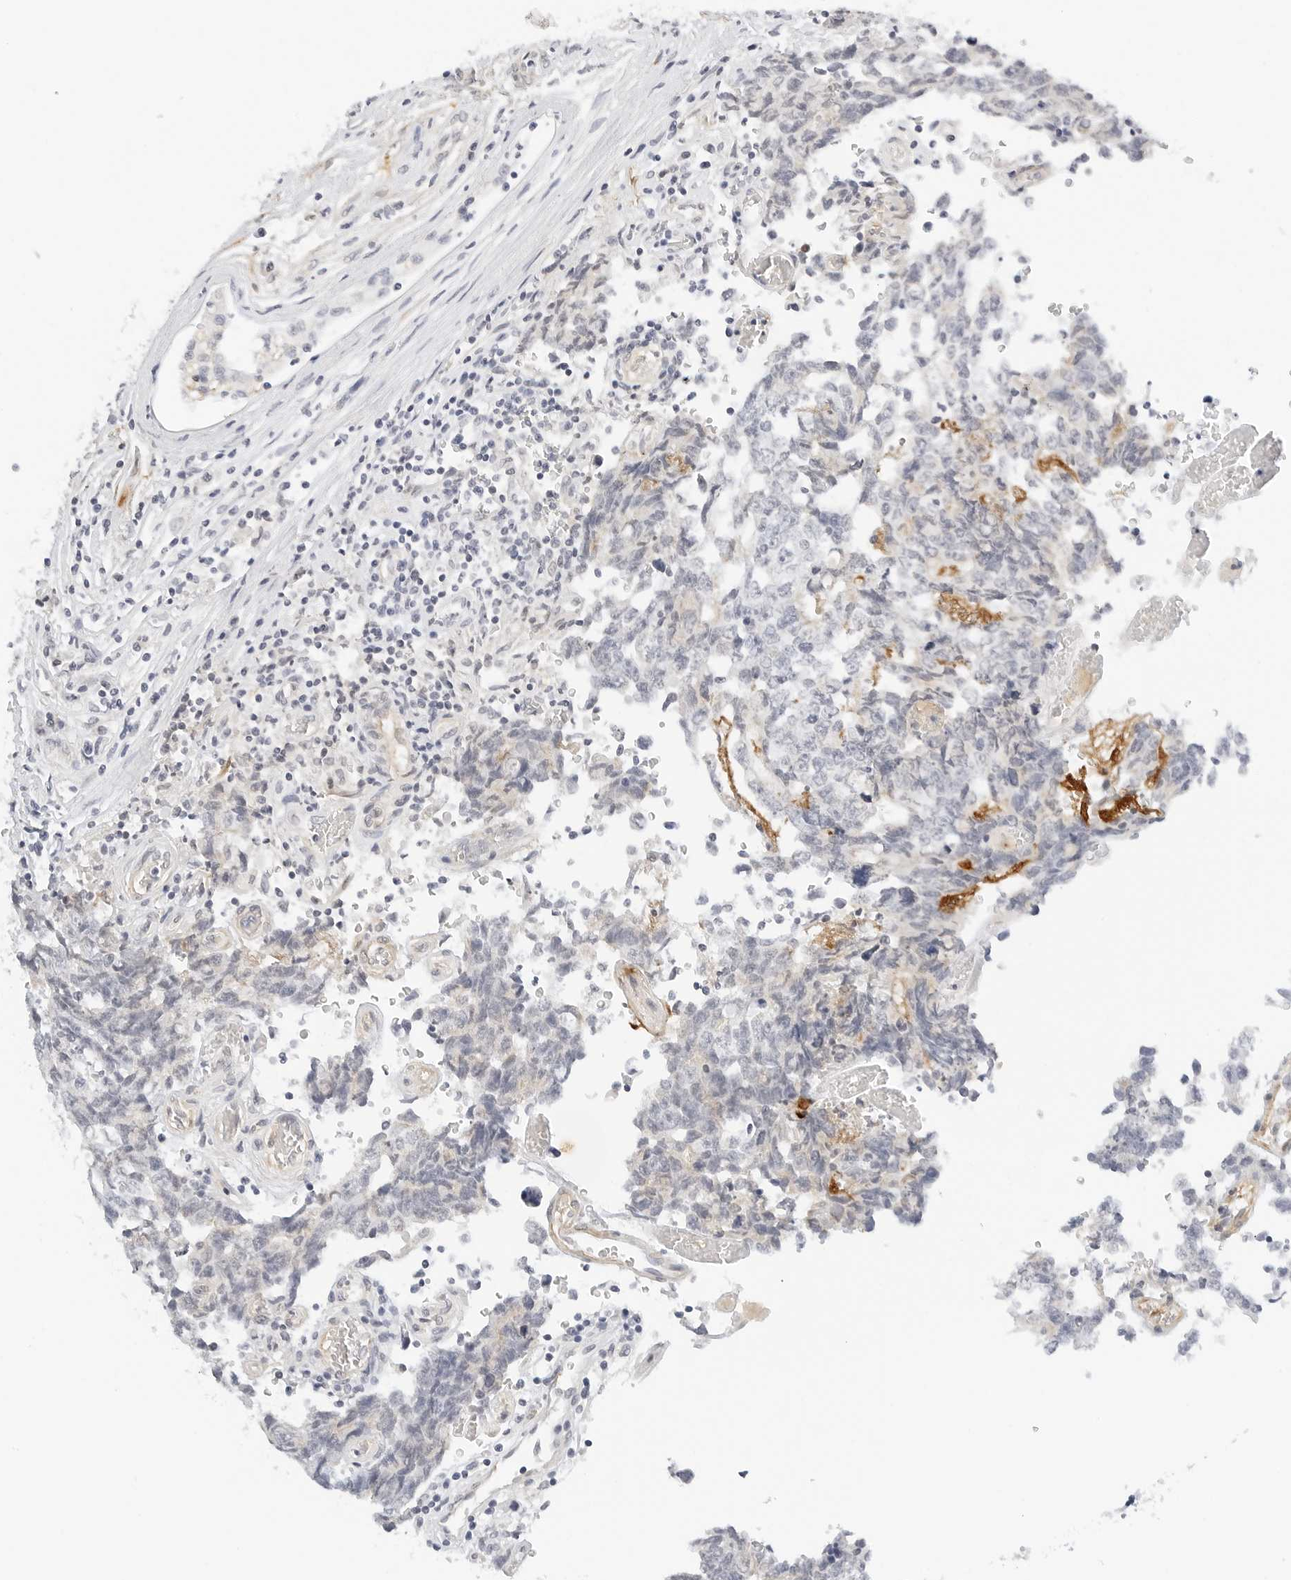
{"staining": {"intensity": "negative", "quantity": "none", "location": "none"}, "tissue": "testis cancer", "cell_type": "Tumor cells", "image_type": "cancer", "snomed": [{"axis": "morphology", "description": "Carcinoma, Embryonal, NOS"}, {"axis": "topography", "description": "Testis"}], "caption": "High power microscopy photomicrograph of an immunohistochemistry micrograph of testis embryonal carcinoma, revealing no significant staining in tumor cells. (DAB IHC with hematoxylin counter stain).", "gene": "PKDCC", "patient": {"sex": "male", "age": 26}}